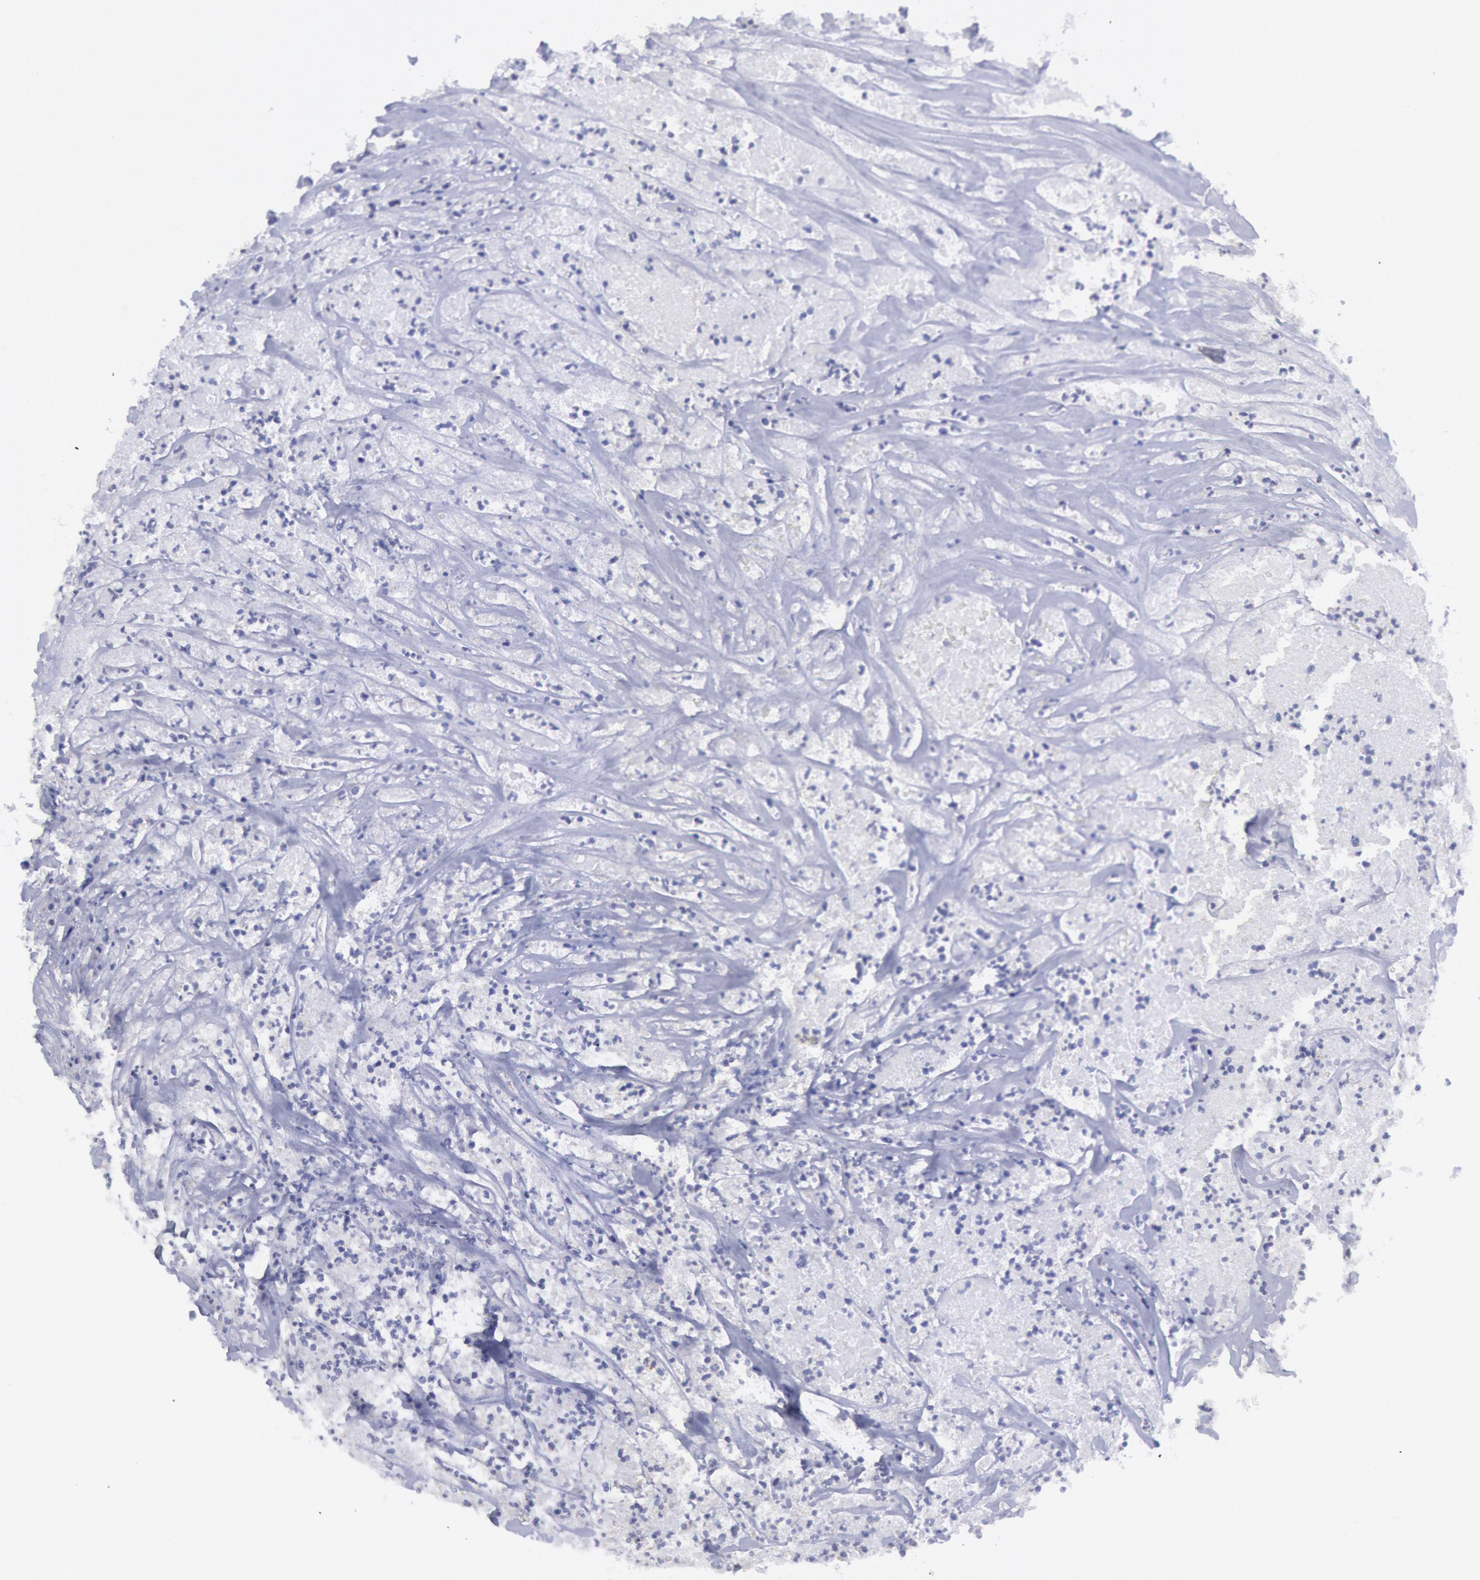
{"staining": {"intensity": "negative", "quantity": "none", "location": "none"}, "tissue": "colorectal cancer", "cell_type": "Tumor cells", "image_type": "cancer", "snomed": [{"axis": "morphology", "description": "Adenocarcinoma, NOS"}, {"axis": "topography", "description": "Colon"}], "caption": "An IHC photomicrograph of adenocarcinoma (colorectal) is shown. There is no staining in tumor cells of adenocarcinoma (colorectal).", "gene": "MYH7", "patient": {"sex": "female", "age": 70}}